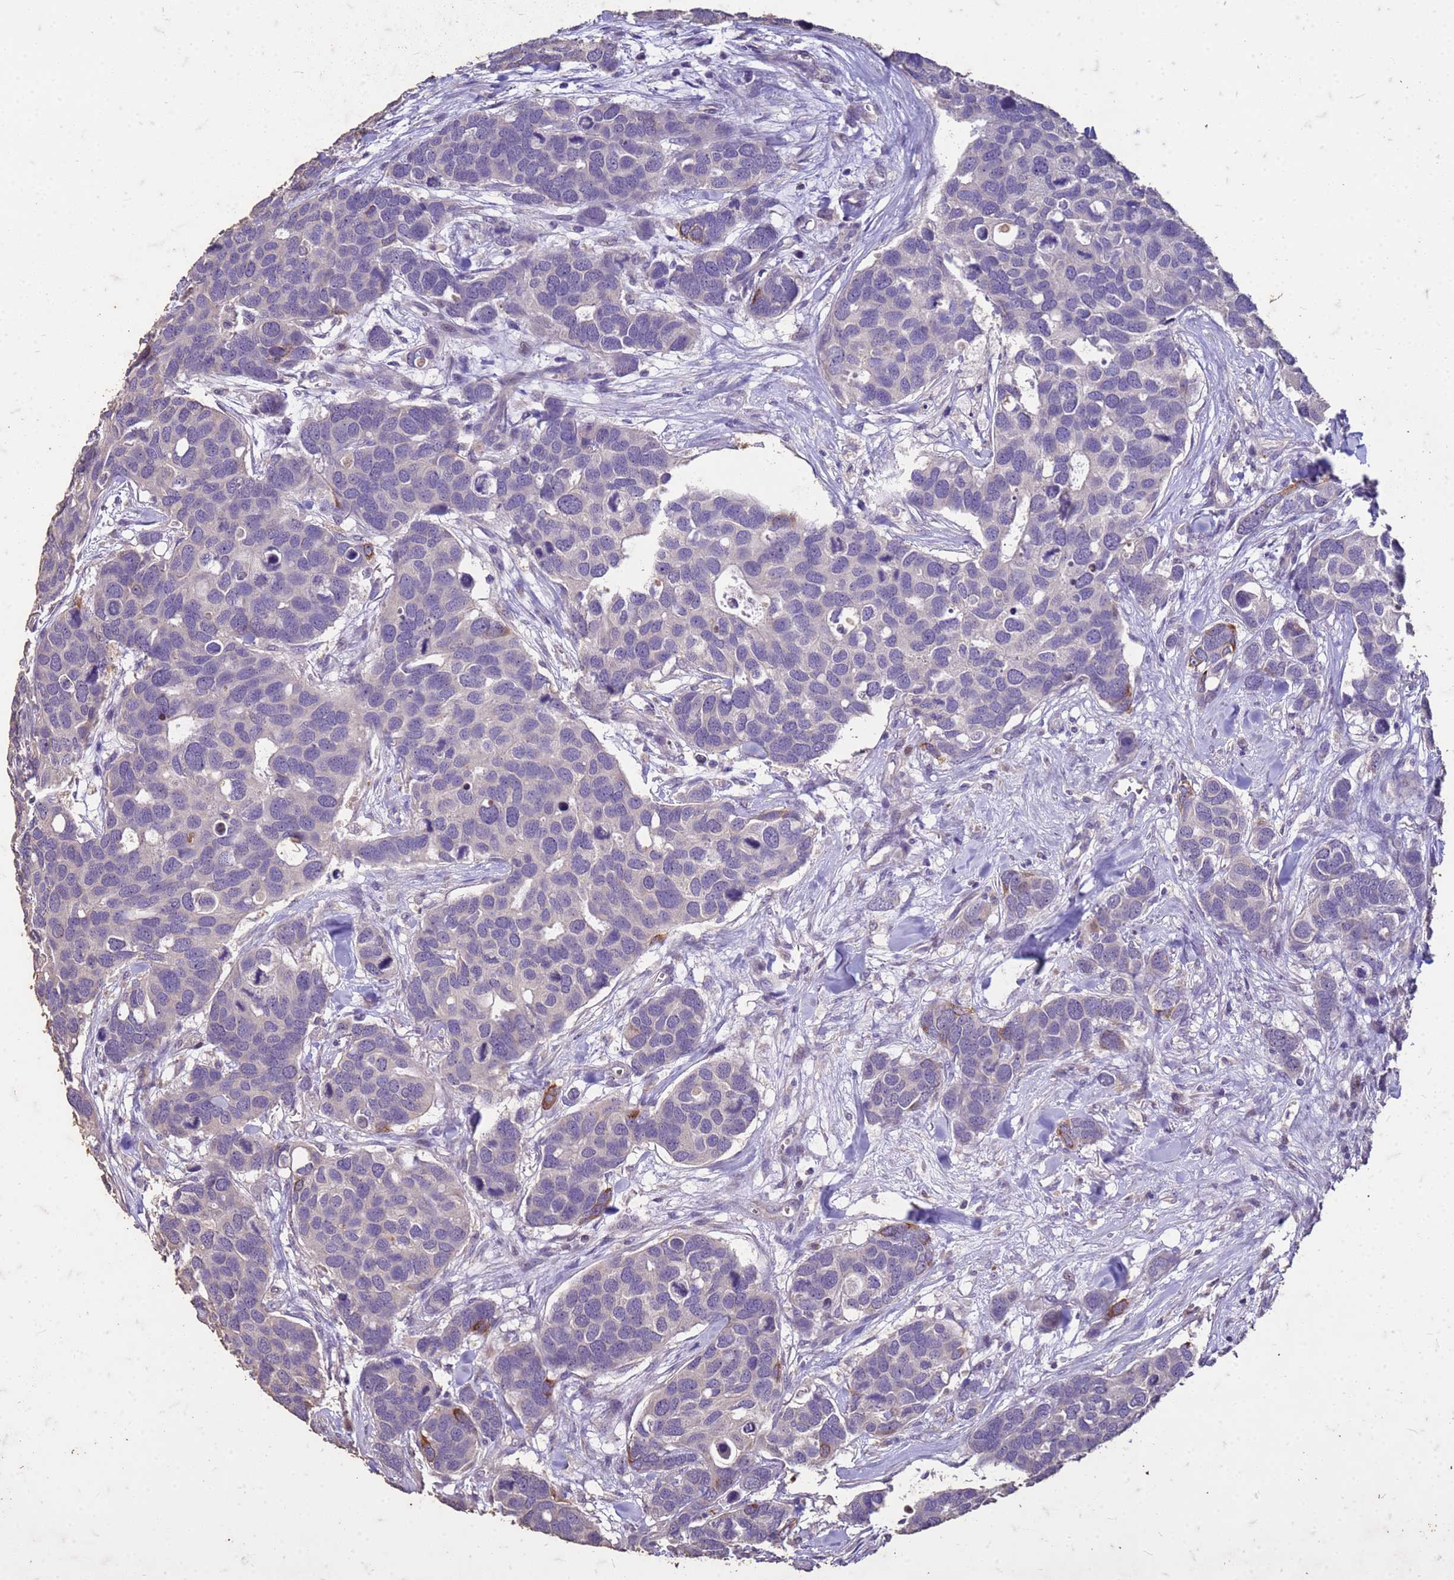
{"staining": {"intensity": "negative", "quantity": "none", "location": "none"}, "tissue": "breast cancer", "cell_type": "Tumor cells", "image_type": "cancer", "snomed": [{"axis": "morphology", "description": "Duct carcinoma"}, {"axis": "topography", "description": "Breast"}], "caption": "Human infiltrating ductal carcinoma (breast) stained for a protein using IHC exhibits no positivity in tumor cells.", "gene": "FAM184B", "patient": {"sex": "female", "age": 83}}